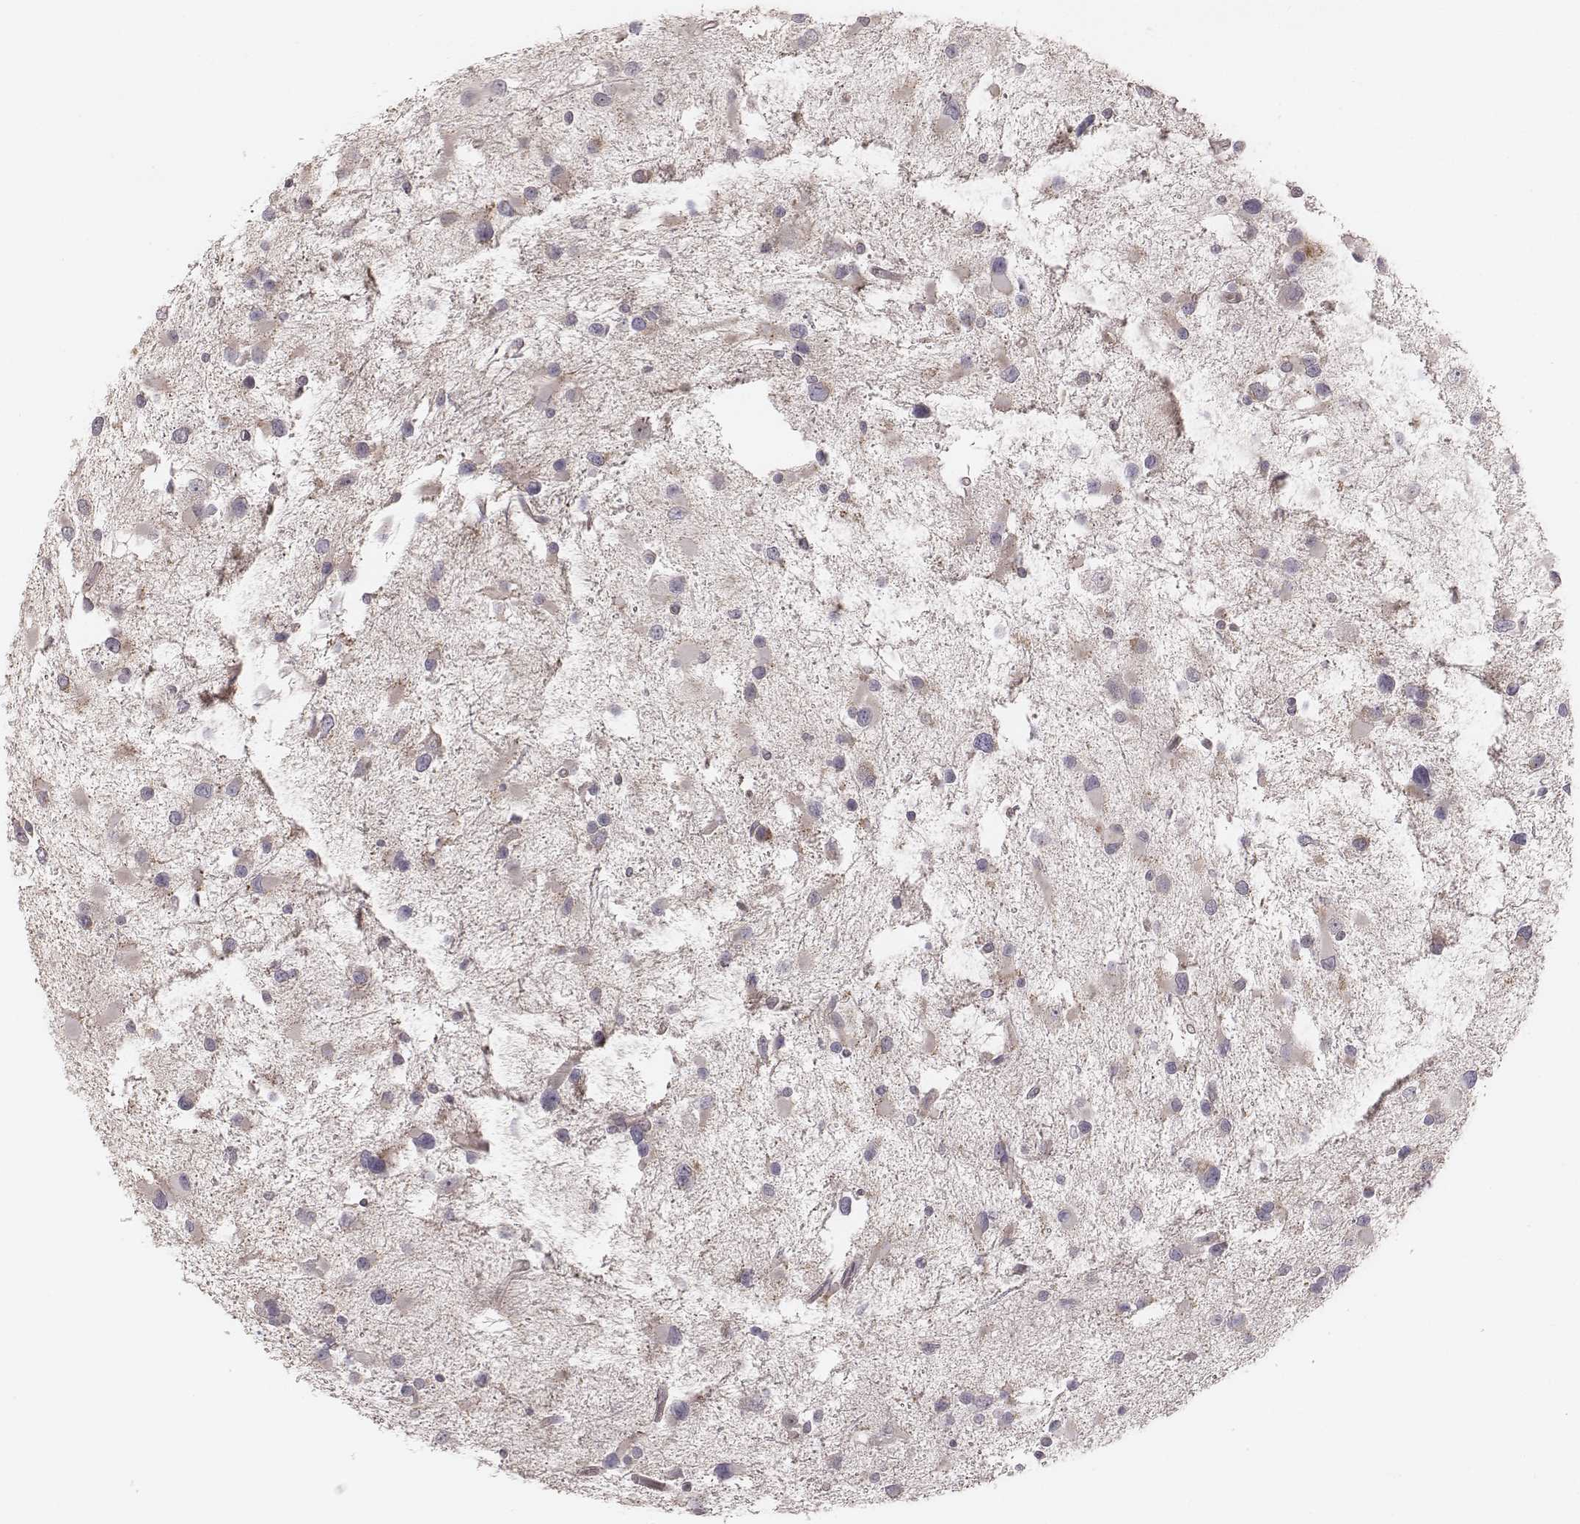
{"staining": {"intensity": "negative", "quantity": "none", "location": "none"}, "tissue": "glioma", "cell_type": "Tumor cells", "image_type": "cancer", "snomed": [{"axis": "morphology", "description": "Glioma, malignant, Low grade"}, {"axis": "topography", "description": "Brain"}], "caption": "IHC image of glioma stained for a protein (brown), which displays no expression in tumor cells.", "gene": "TDRD5", "patient": {"sex": "female", "age": 32}}